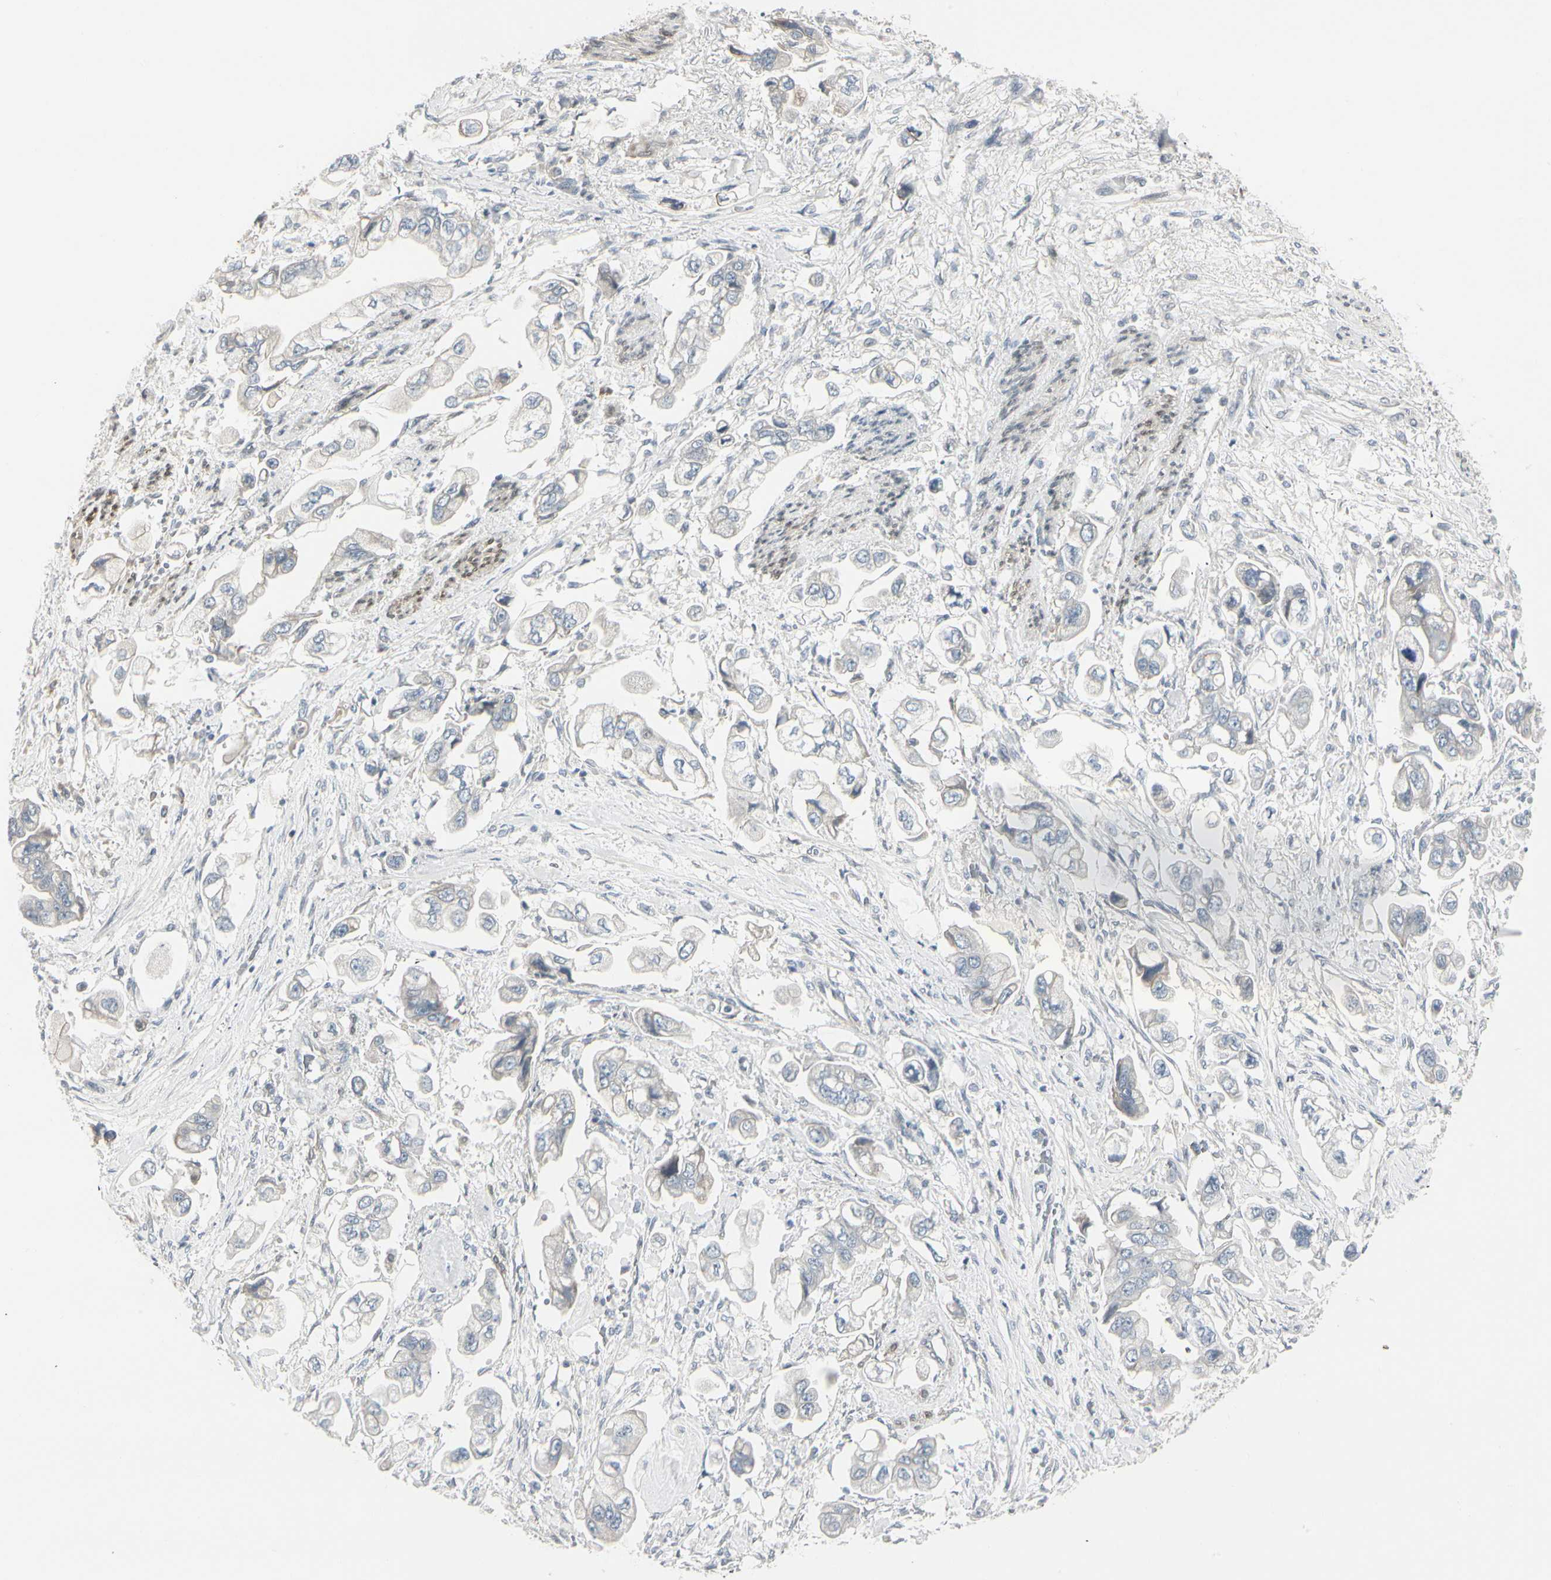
{"staining": {"intensity": "negative", "quantity": "none", "location": "none"}, "tissue": "stomach cancer", "cell_type": "Tumor cells", "image_type": "cancer", "snomed": [{"axis": "morphology", "description": "Adenocarcinoma, NOS"}, {"axis": "topography", "description": "Stomach"}], "caption": "Photomicrograph shows no protein positivity in tumor cells of adenocarcinoma (stomach) tissue.", "gene": "DMPK", "patient": {"sex": "male", "age": 62}}